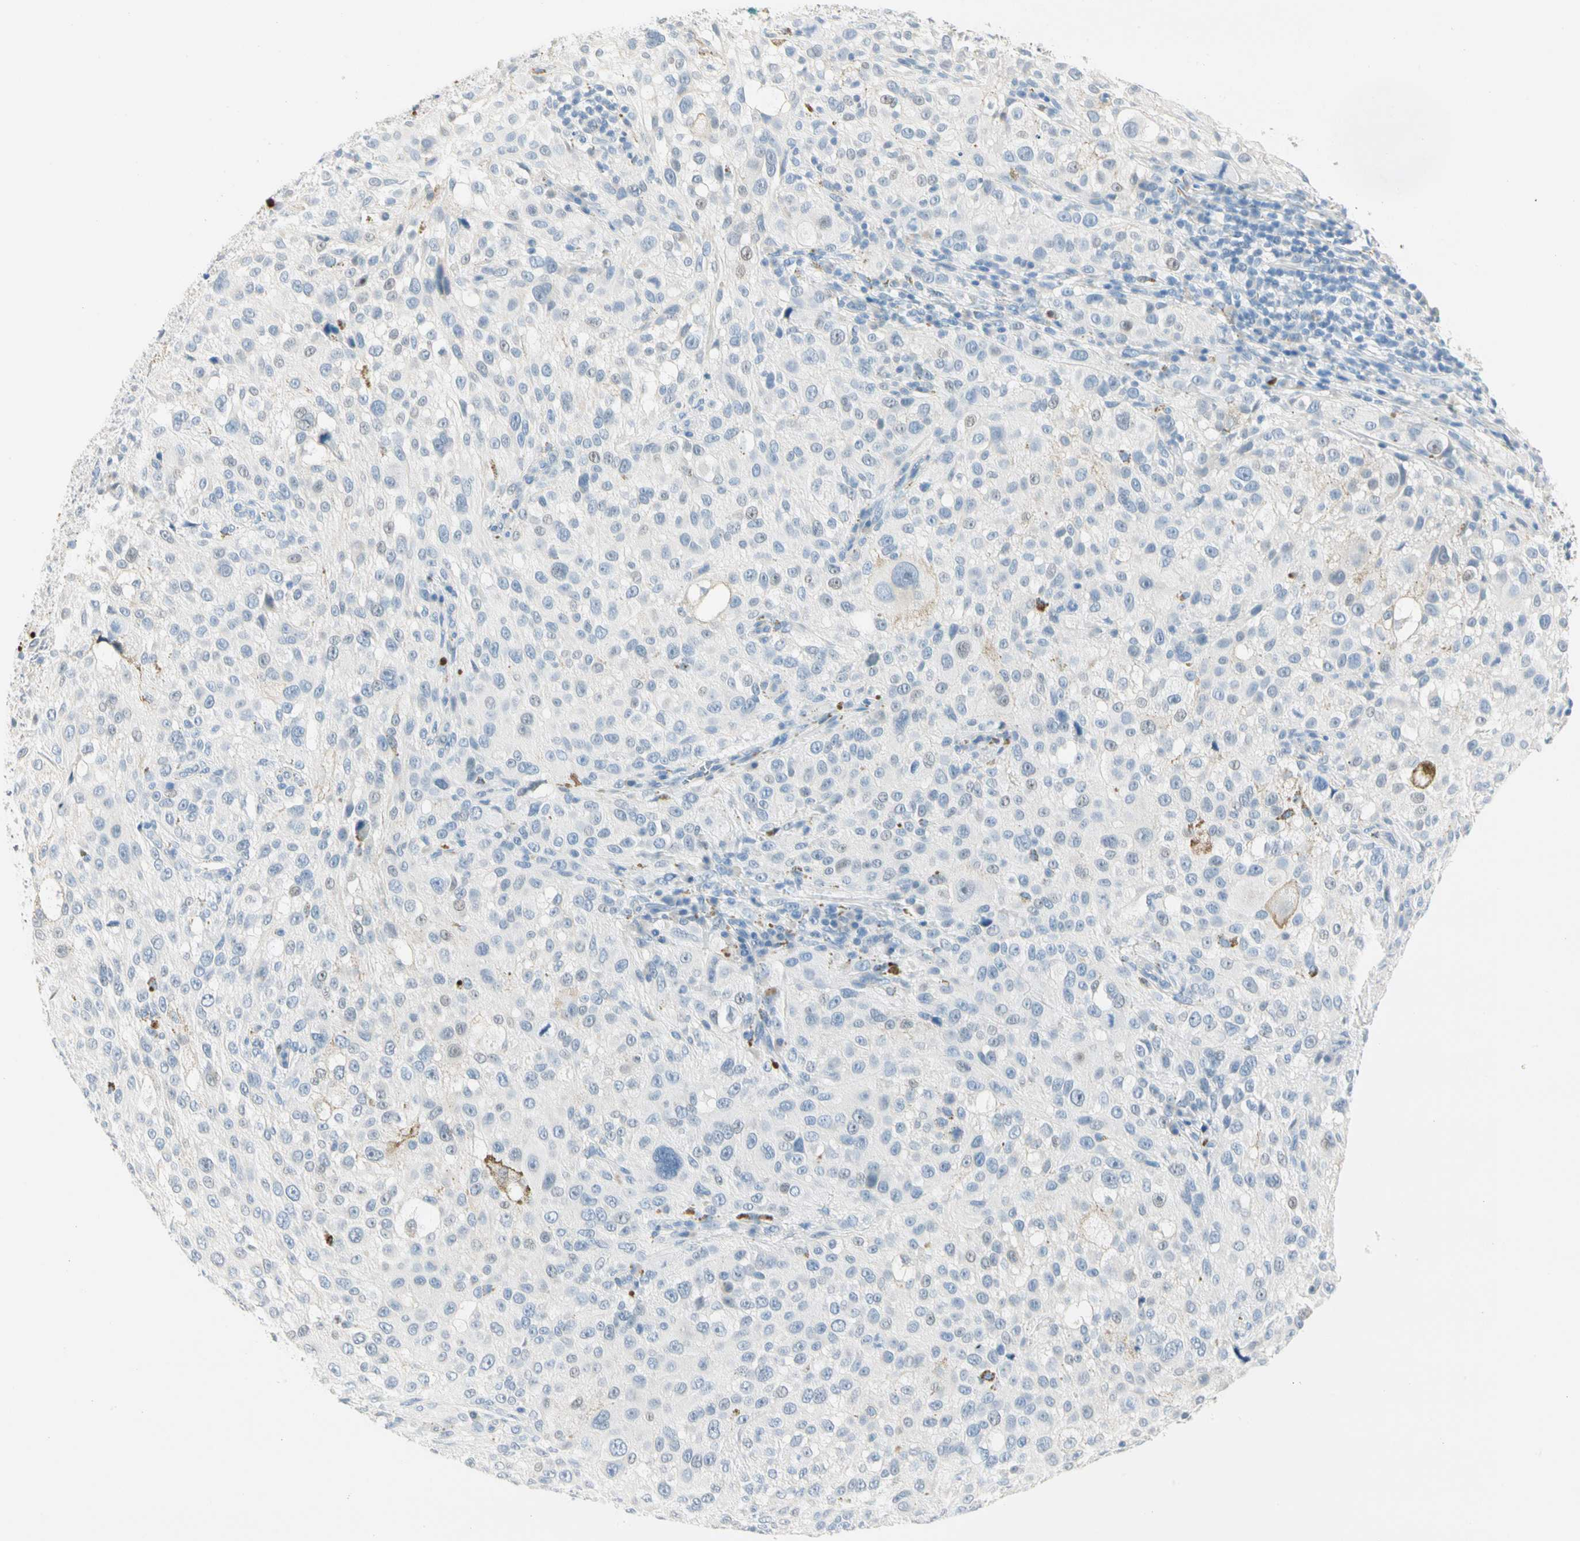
{"staining": {"intensity": "negative", "quantity": "none", "location": "none"}, "tissue": "melanoma", "cell_type": "Tumor cells", "image_type": "cancer", "snomed": [{"axis": "morphology", "description": "Necrosis, NOS"}, {"axis": "morphology", "description": "Malignant melanoma, NOS"}, {"axis": "topography", "description": "Skin"}], "caption": "Immunohistochemical staining of human malignant melanoma reveals no significant positivity in tumor cells.", "gene": "CA1", "patient": {"sex": "female", "age": 87}}